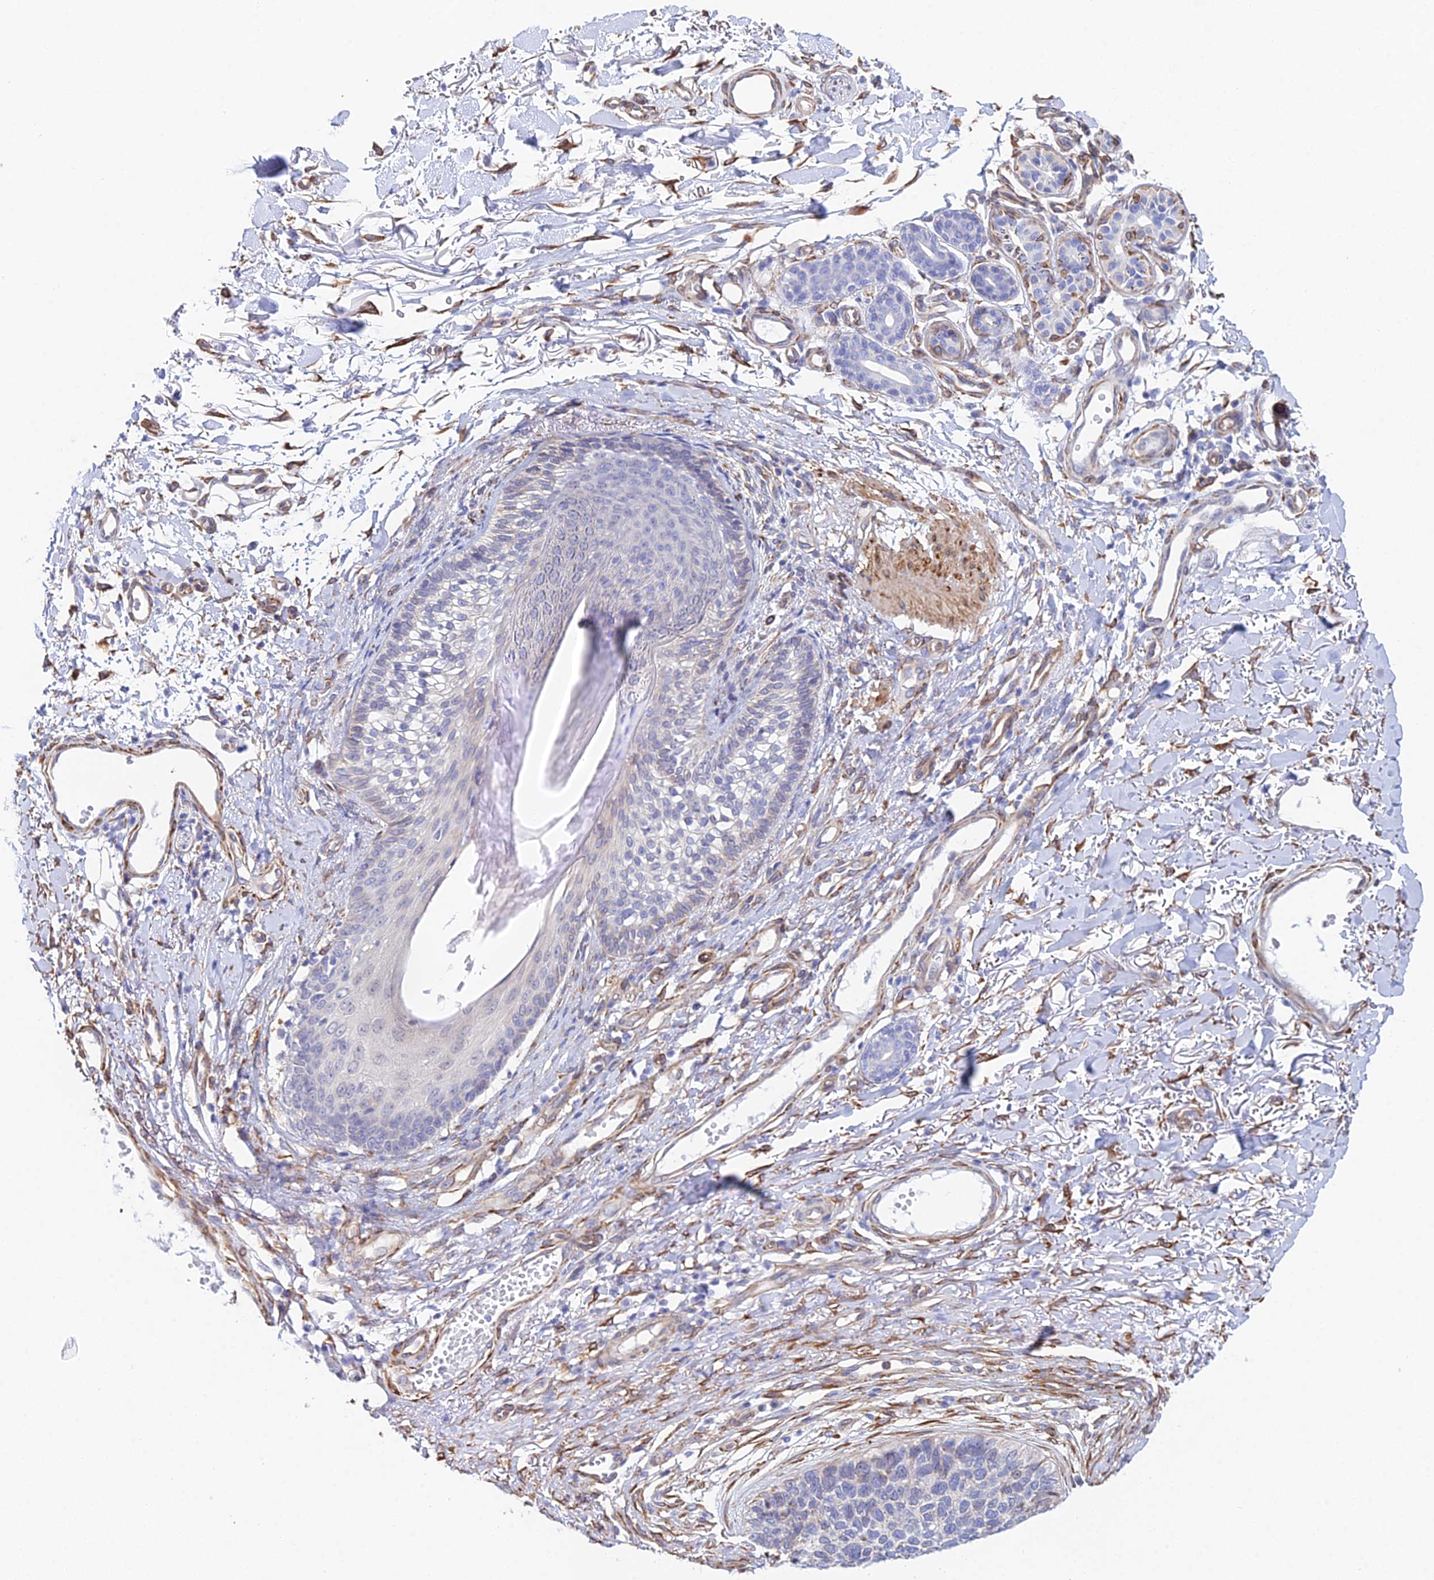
{"staining": {"intensity": "negative", "quantity": "none", "location": "none"}, "tissue": "skin cancer", "cell_type": "Tumor cells", "image_type": "cancer", "snomed": [{"axis": "morphology", "description": "Basal cell carcinoma"}, {"axis": "topography", "description": "Skin"}], "caption": "High power microscopy histopathology image of an IHC micrograph of basal cell carcinoma (skin), revealing no significant positivity in tumor cells.", "gene": "MXRA7", "patient": {"sex": "female", "age": 84}}